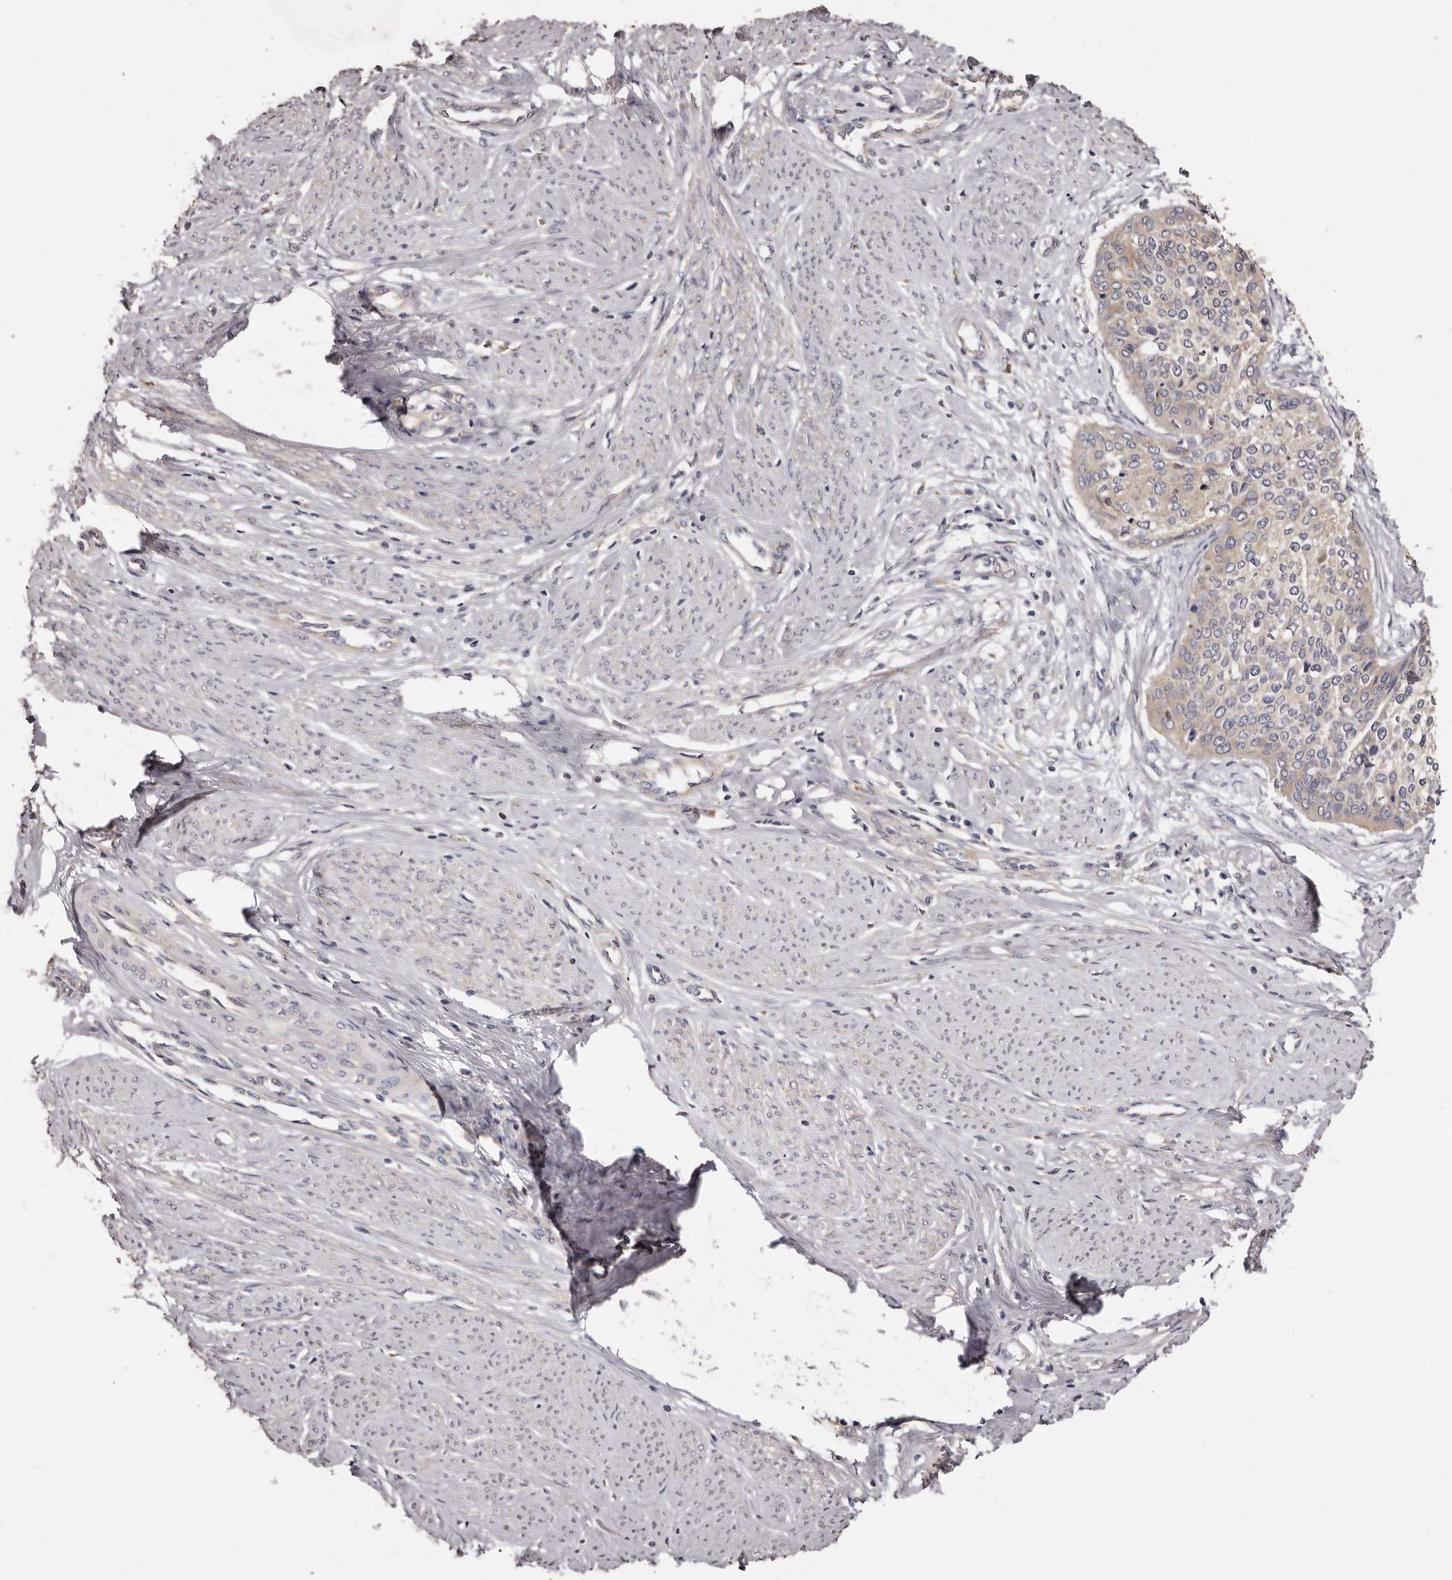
{"staining": {"intensity": "negative", "quantity": "none", "location": "none"}, "tissue": "cervical cancer", "cell_type": "Tumor cells", "image_type": "cancer", "snomed": [{"axis": "morphology", "description": "Squamous cell carcinoma, NOS"}, {"axis": "topography", "description": "Cervix"}], "caption": "An image of human cervical cancer (squamous cell carcinoma) is negative for staining in tumor cells.", "gene": "ETNK1", "patient": {"sex": "female", "age": 37}}